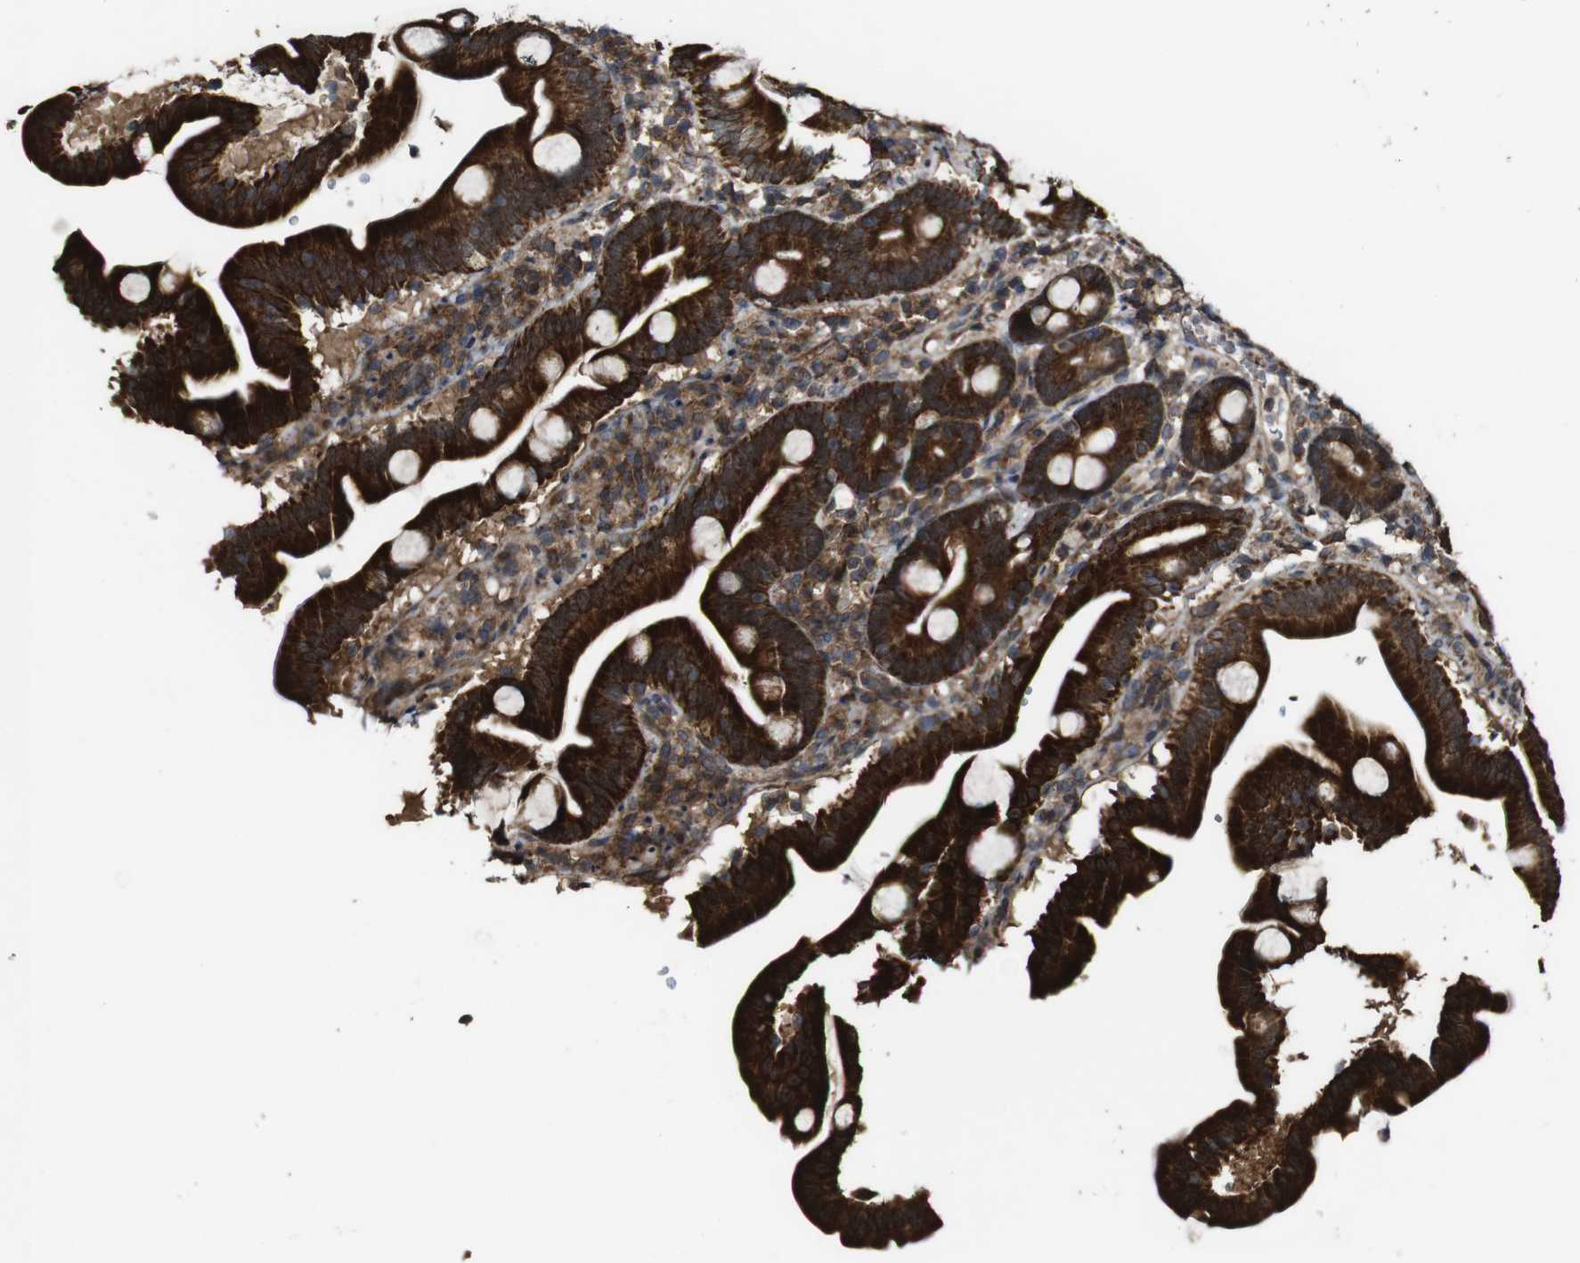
{"staining": {"intensity": "strong", "quantity": ">75%", "location": "cytoplasmic/membranous"}, "tissue": "duodenum", "cell_type": "Glandular cells", "image_type": "normal", "snomed": [{"axis": "morphology", "description": "Normal tissue, NOS"}, {"axis": "topography", "description": "Duodenum"}], "caption": "Immunohistochemistry (IHC) micrograph of unremarkable duodenum: duodenum stained using IHC exhibits high levels of strong protein expression localized specifically in the cytoplasmic/membranous of glandular cells, appearing as a cytoplasmic/membranous brown color.", "gene": "BTN3A3", "patient": {"sex": "male", "age": 54}}